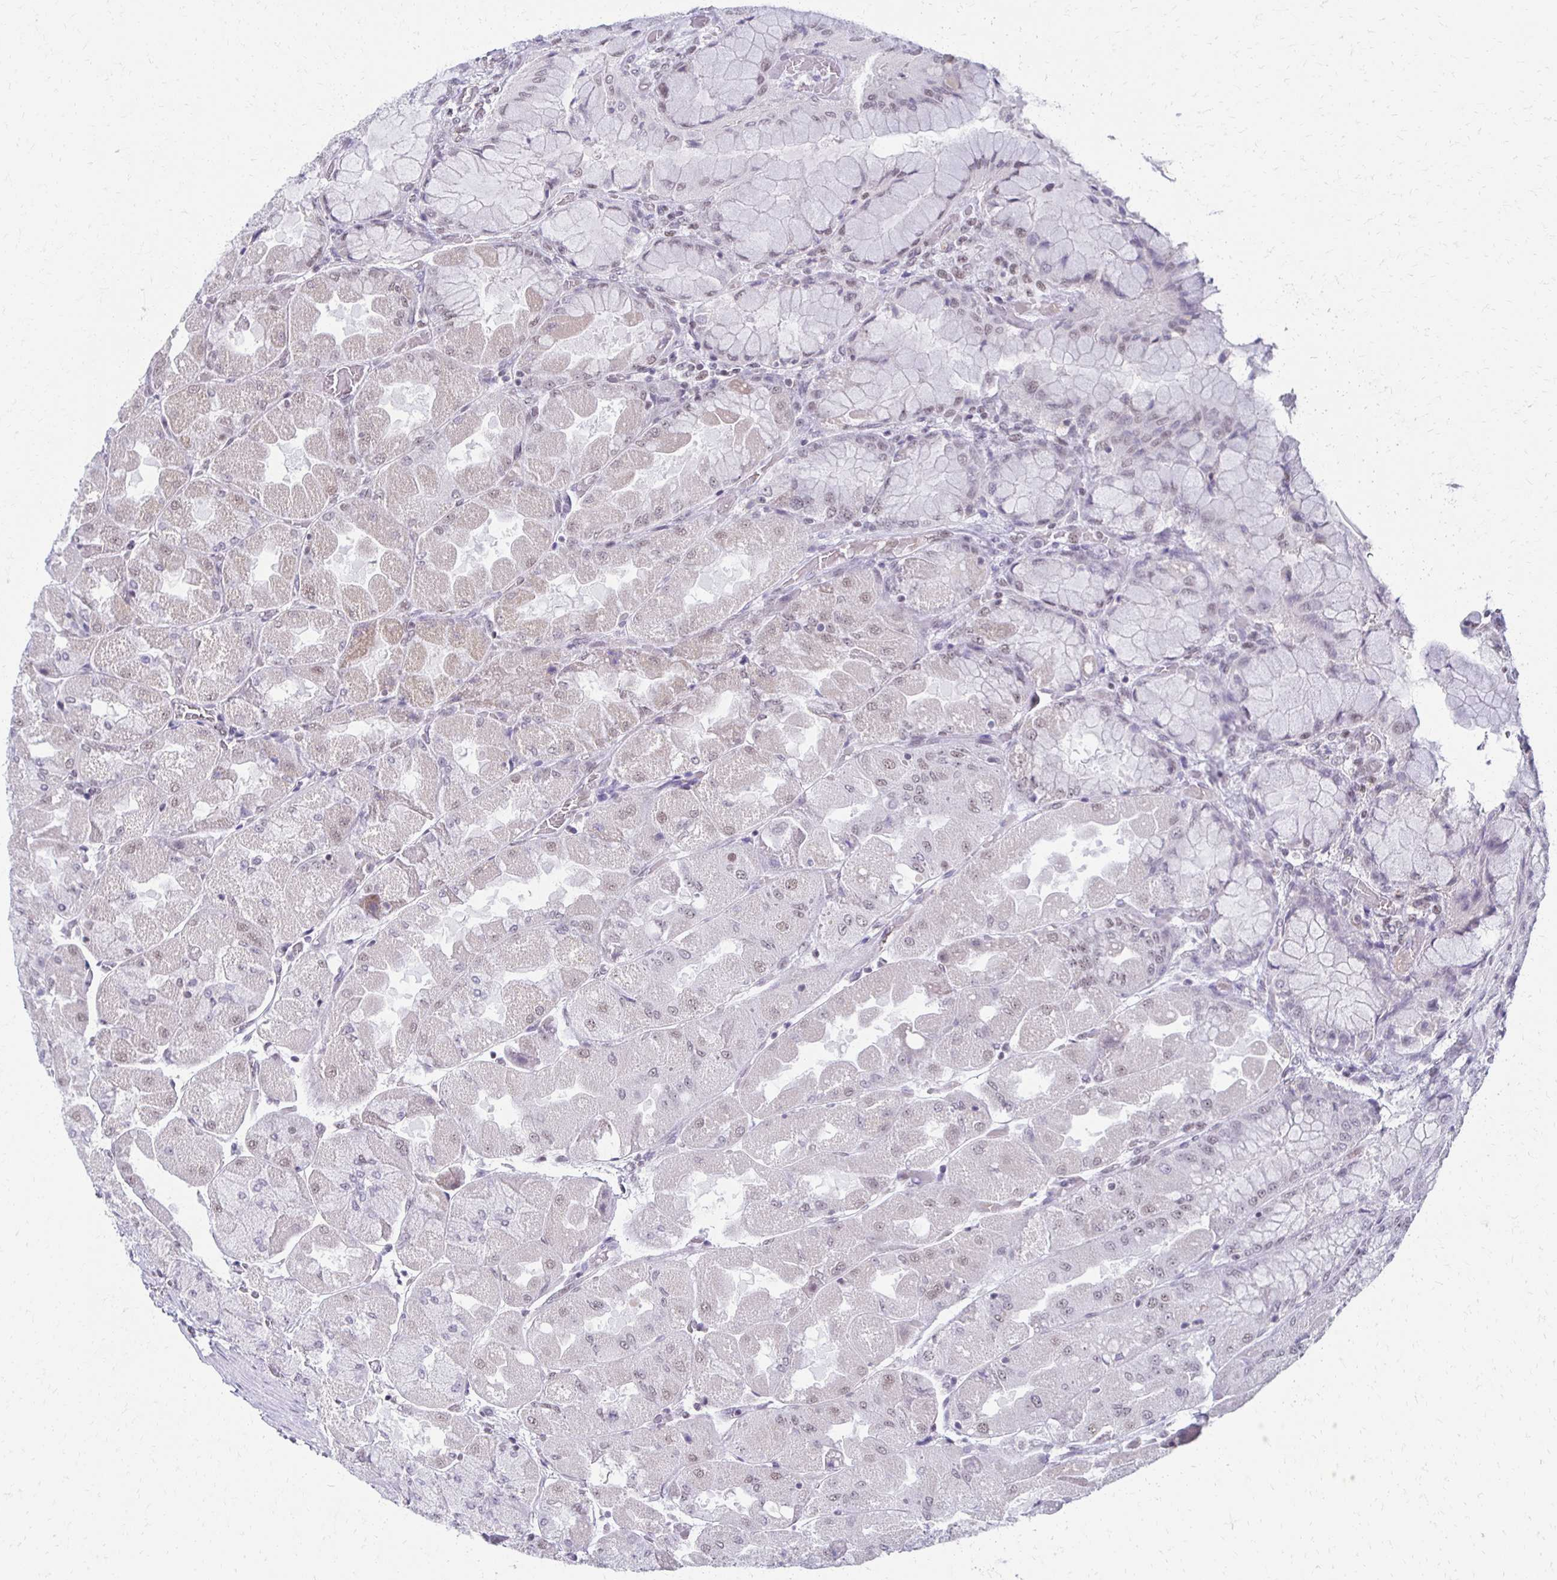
{"staining": {"intensity": "weak", "quantity": "25%-75%", "location": "cytoplasmic/membranous,nuclear"}, "tissue": "stomach", "cell_type": "Glandular cells", "image_type": "normal", "snomed": [{"axis": "morphology", "description": "Normal tissue, NOS"}, {"axis": "topography", "description": "Stomach"}], "caption": "Protein staining demonstrates weak cytoplasmic/membranous,nuclear staining in about 25%-75% of glandular cells in normal stomach.", "gene": "IRF7", "patient": {"sex": "female", "age": 61}}